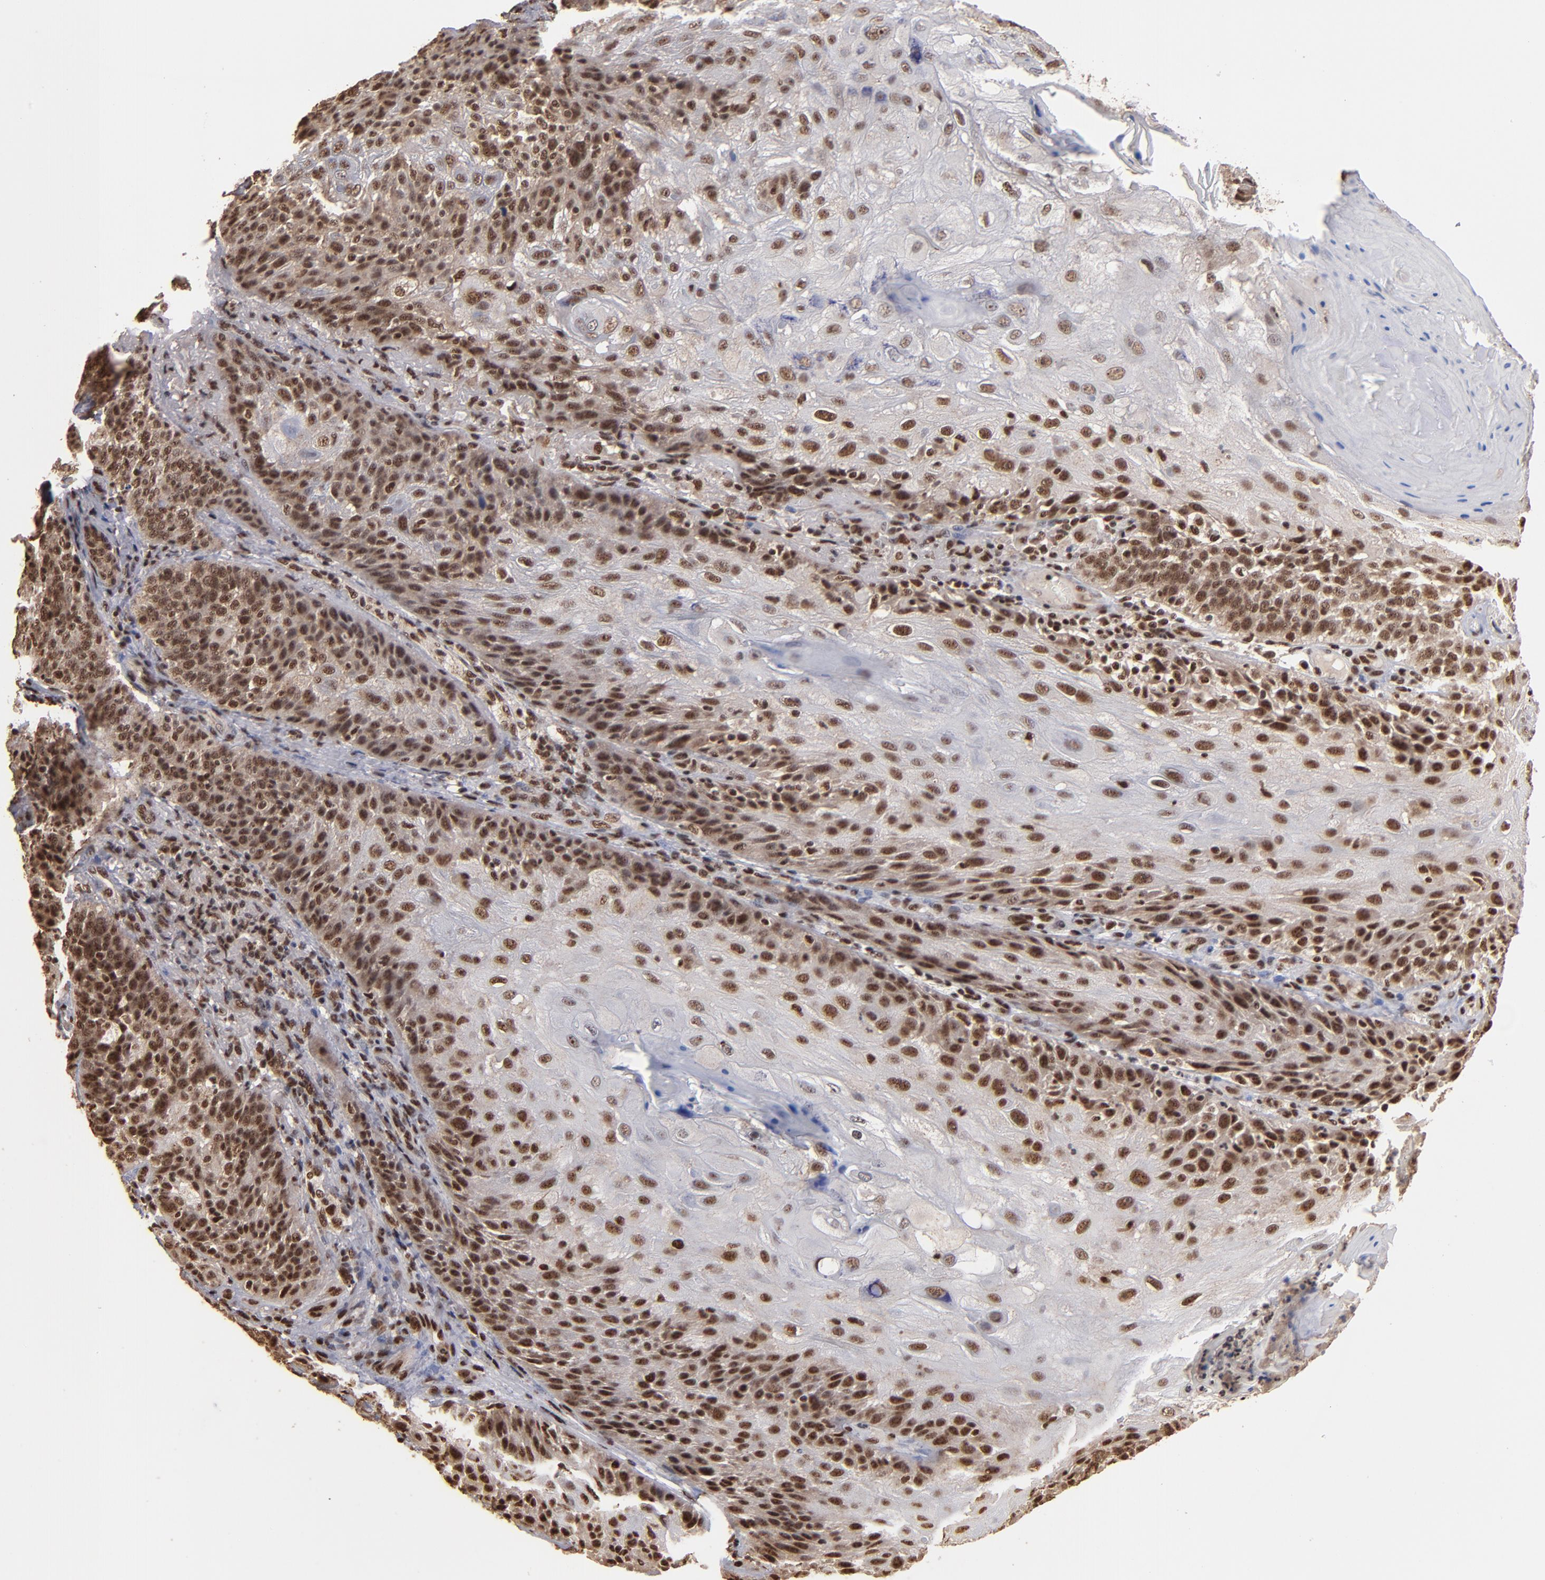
{"staining": {"intensity": "moderate", "quantity": ">75%", "location": "nuclear"}, "tissue": "skin cancer", "cell_type": "Tumor cells", "image_type": "cancer", "snomed": [{"axis": "morphology", "description": "Normal tissue, NOS"}, {"axis": "morphology", "description": "Squamous cell carcinoma, NOS"}, {"axis": "topography", "description": "Skin"}], "caption": "Squamous cell carcinoma (skin) stained with a protein marker exhibits moderate staining in tumor cells.", "gene": "SNW1", "patient": {"sex": "female", "age": 83}}